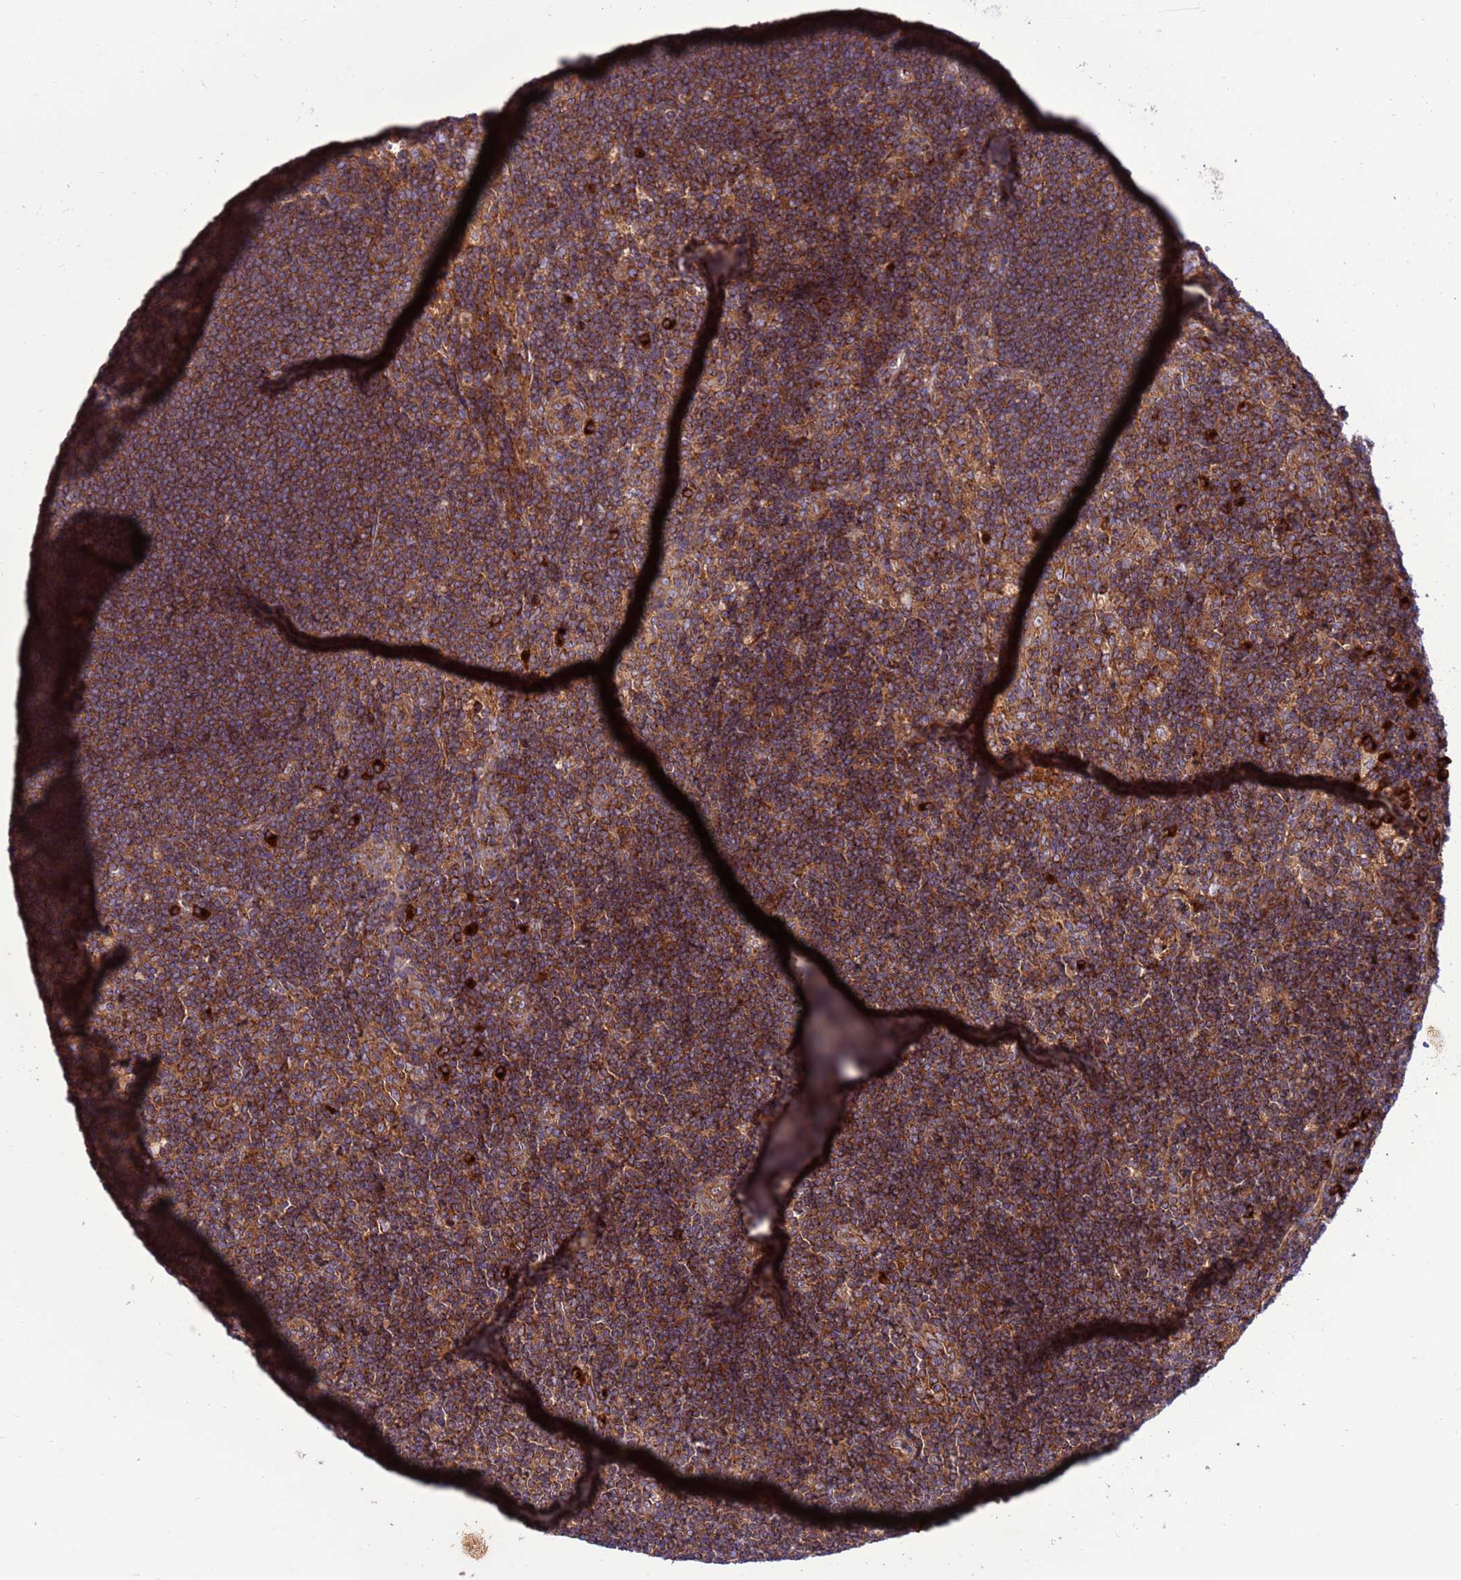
{"staining": {"intensity": "strong", "quantity": ">75%", "location": "cytoplasmic/membranous"}, "tissue": "lymph node", "cell_type": "Non-germinal center cells", "image_type": "normal", "snomed": [{"axis": "morphology", "description": "Normal tissue, NOS"}, {"axis": "topography", "description": "Lymph node"}], "caption": "Protein analysis of benign lymph node reveals strong cytoplasmic/membranous positivity in about >75% of non-germinal center cells. The protein of interest is stained brown, and the nuclei are stained in blue (DAB (3,3'-diaminobenzidine) IHC with brightfield microscopy, high magnification).", "gene": "ZC3HAV1", "patient": {"sex": "male", "age": 24}}